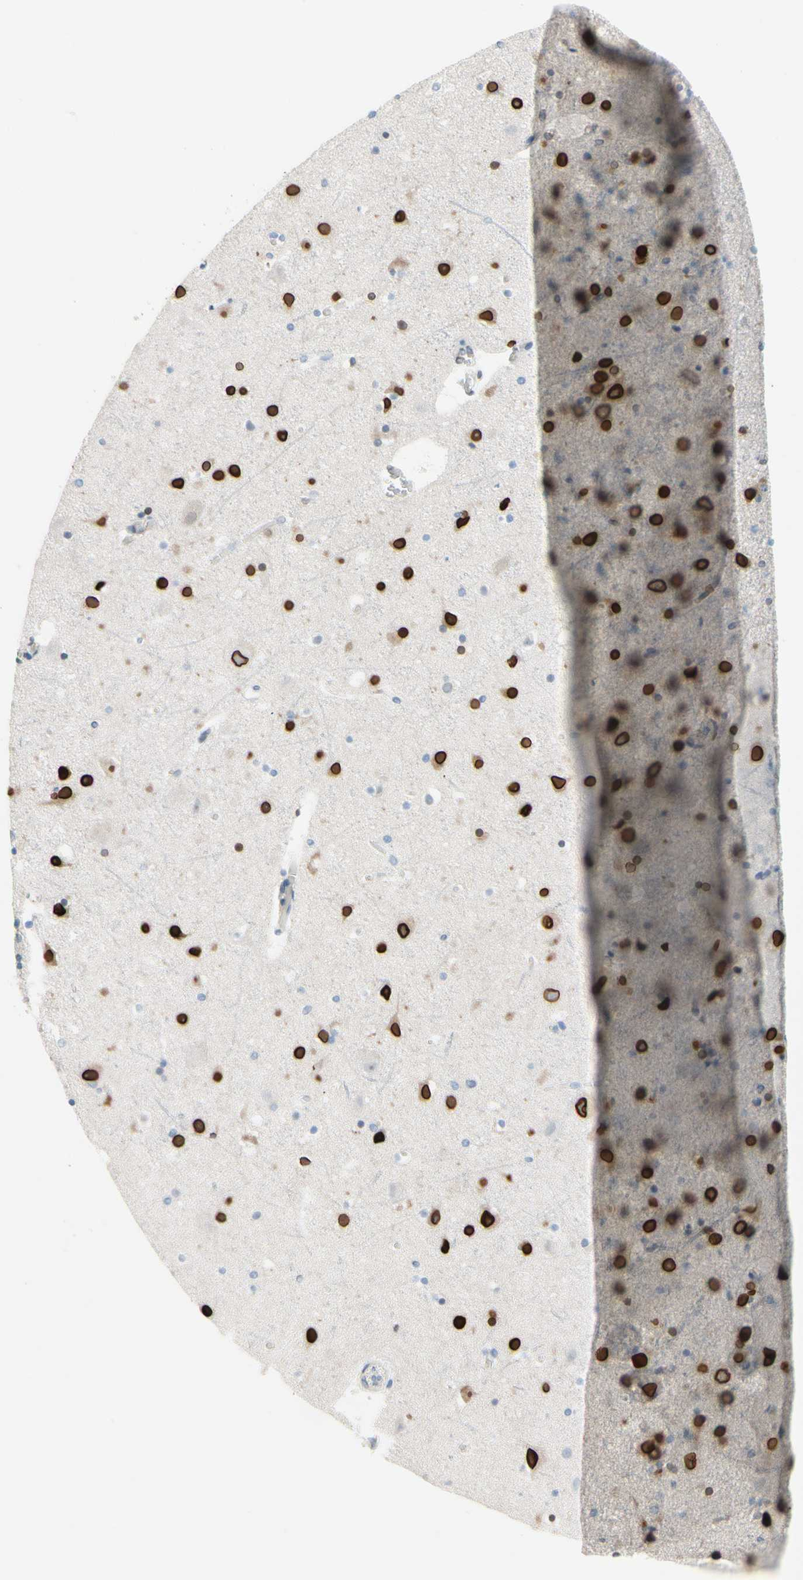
{"staining": {"intensity": "negative", "quantity": "none", "location": "none"}, "tissue": "cerebral cortex", "cell_type": "Endothelial cells", "image_type": "normal", "snomed": [{"axis": "morphology", "description": "Normal tissue, NOS"}, {"axis": "topography", "description": "Cerebral cortex"}], "caption": "Immunohistochemistry (IHC) of benign human cerebral cortex exhibits no positivity in endothelial cells.", "gene": "ZNF132", "patient": {"sex": "male", "age": 45}}